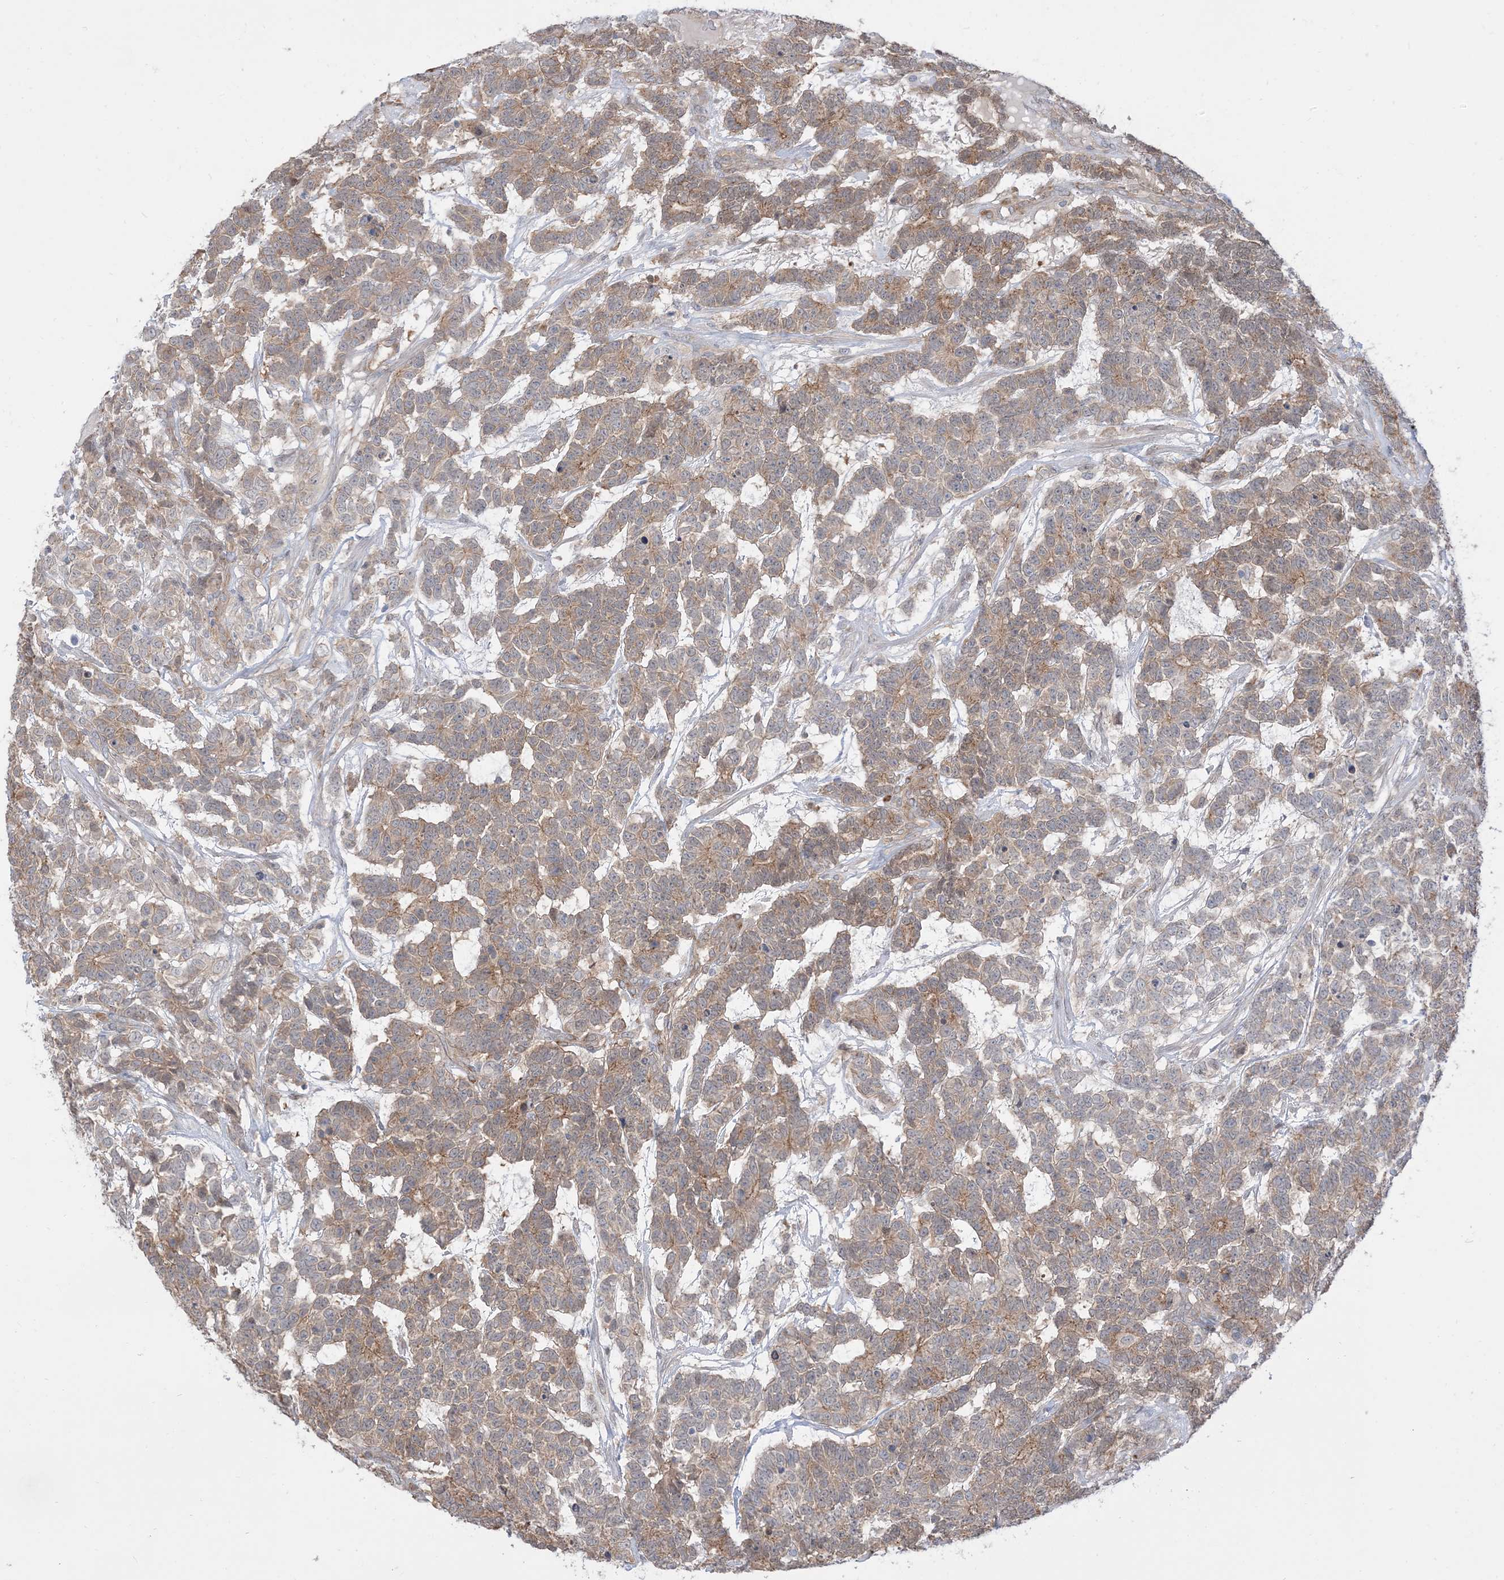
{"staining": {"intensity": "weak", "quantity": "25%-75%", "location": "cytoplasmic/membranous"}, "tissue": "testis cancer", "cell_type": "Tumor cells", "image_type": "cancer", "snomed": [{"axis": "morphology", "description": "Carcinoma, Embryonal, NOS"}, {"axis": "topography", "description": "Testis"}], "caption": "This photomicrograph displays IHC staining of testis cancer (embryonal carcinoma), with low weak cytoplasmic/membranous staining in approximately 25%-75% of tumor cells.", "gene": "RIN1", "patient": {"sex": "male", "age": 26}}